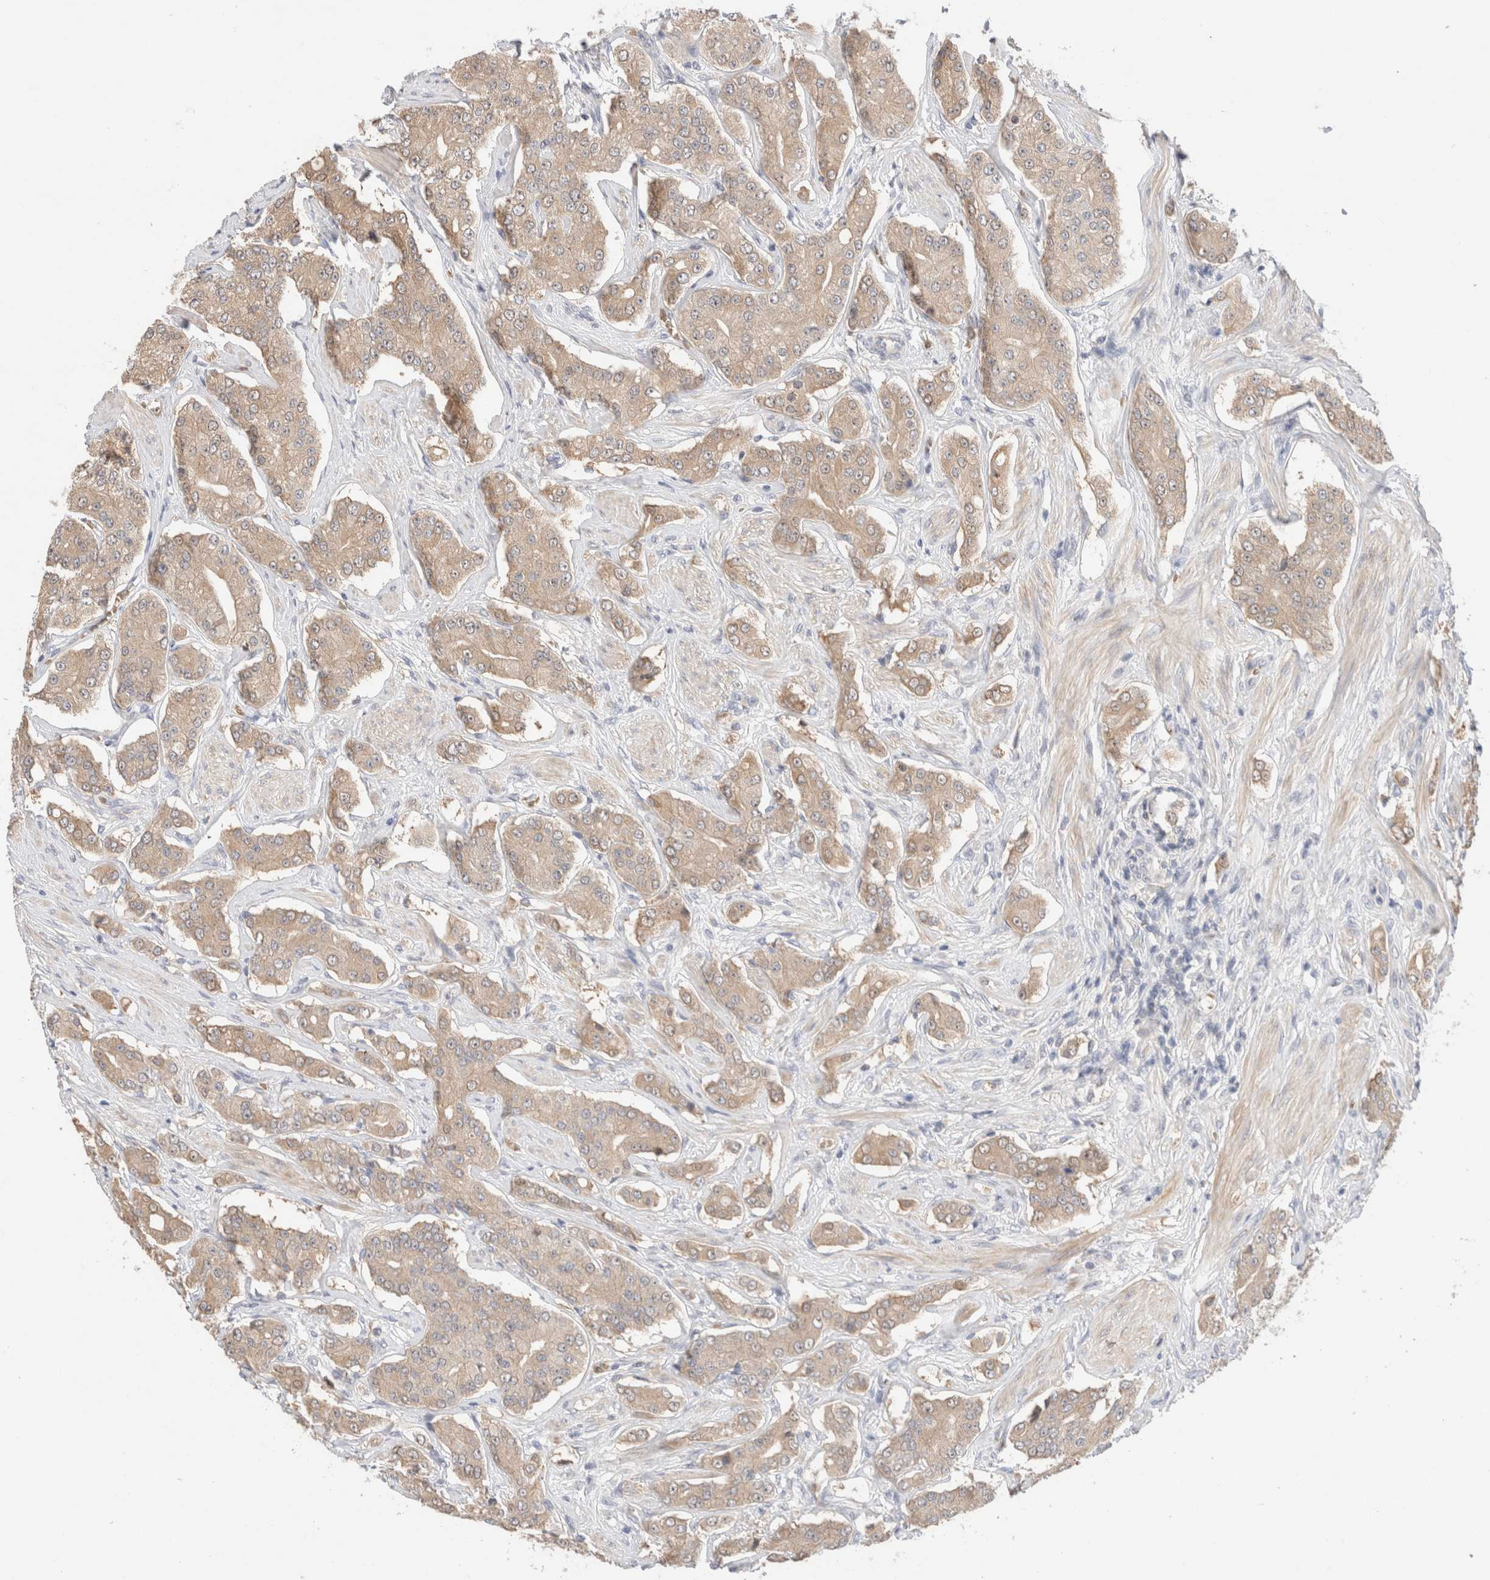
{"staining": {"intensity": "weak", "quantity": ">75%", "location": "cytoplasmic/membranous"}, "tissue": "prostate cancer", "cell_type": "Tumor cells", "image_type": "cancer", "snomed": [{"axis": "morphology", "description": "Adenocarcinoma, High grade"}, {"axis": "topography", "description": "Prostate"}], "caption": "Immunohistochemistry of prostate high-grade adenocarcinoma displays low levels of weak cytoplasmic/membranous positivity in about >75% of tumor cells. Using DAB (3,3'-diaminobenzidine) (brown) and hematoxylin (blue) stains, captured at high magnification using brightfield microscopy.", "gene": "MST1", "patient": {"sex": "male", "age": 71}}